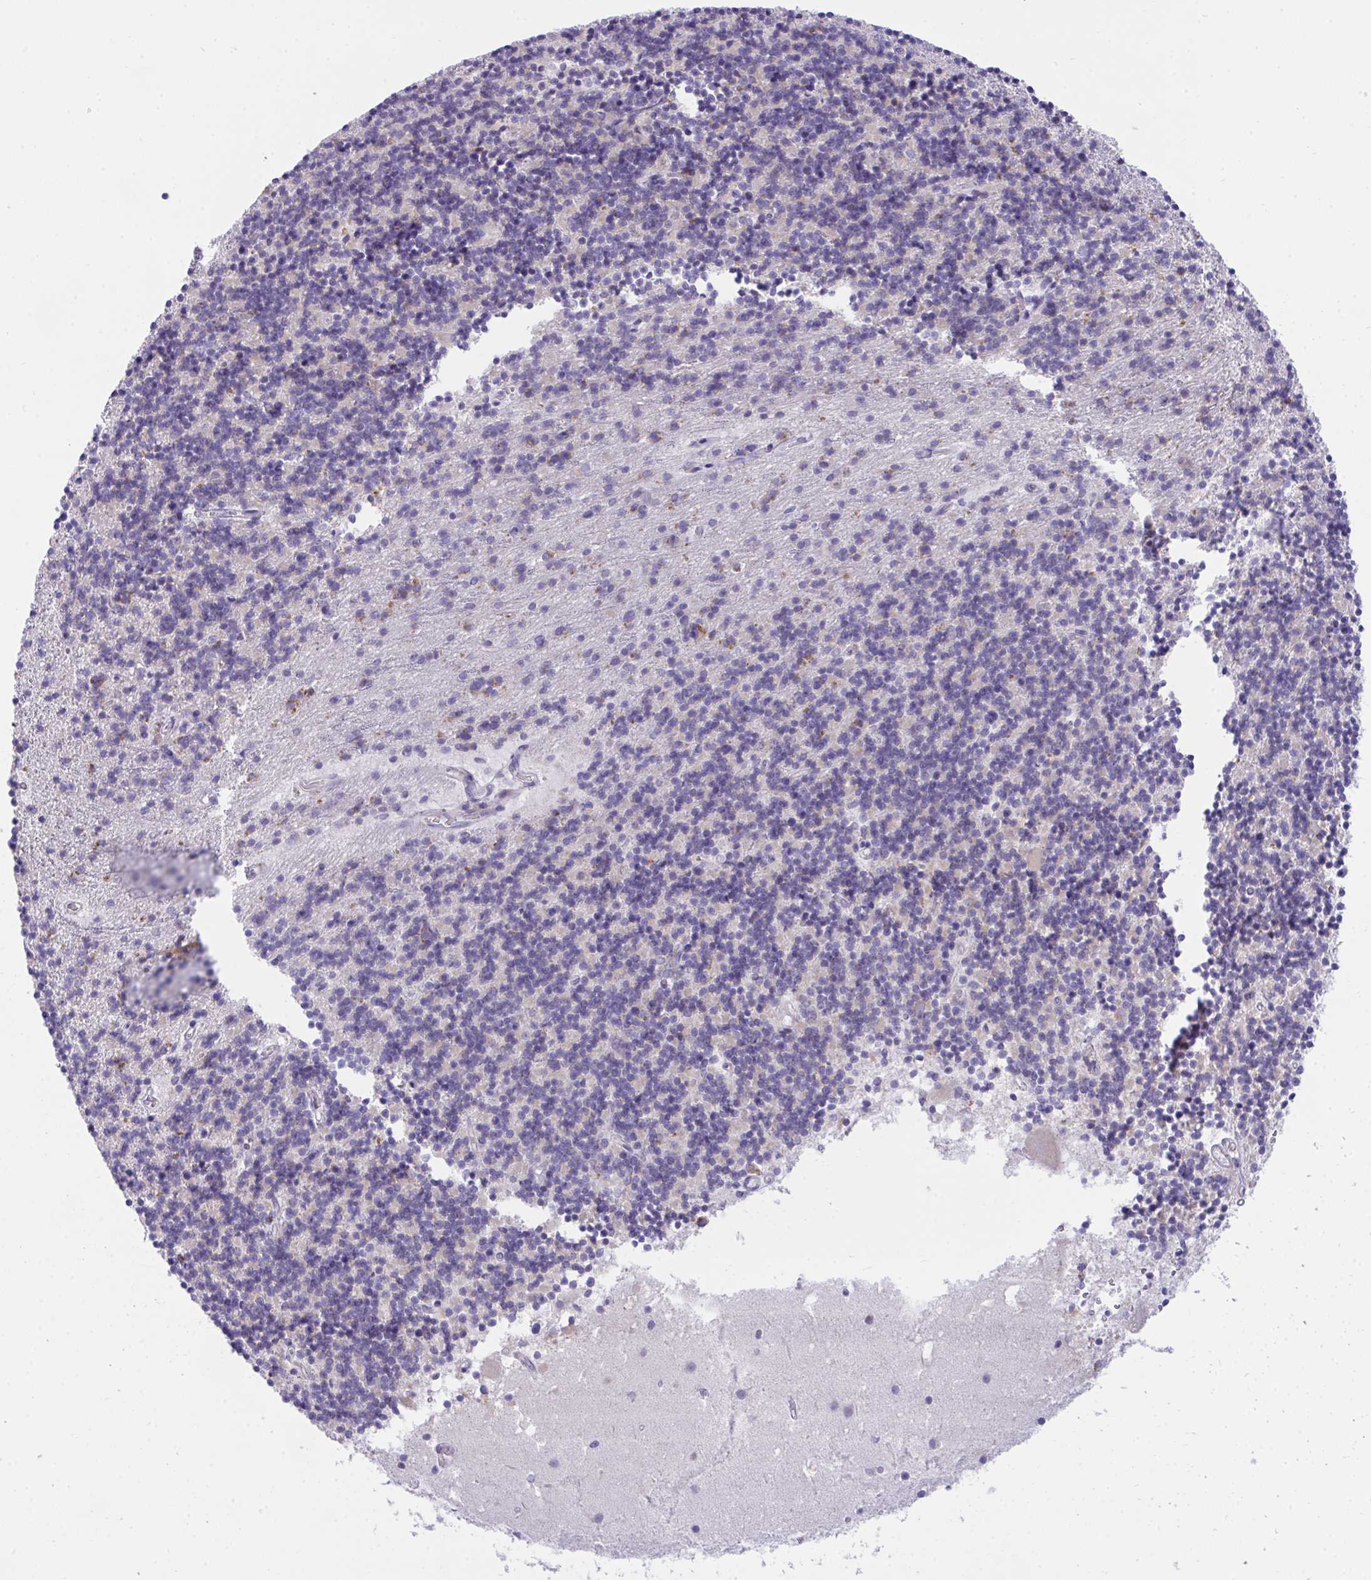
{"staining": {"intensity": "moderate", "quantity": "<25%", "location": "cytoplasmic/membranous"}, "tissue": "cerebellum", "cell_type": "Cells in granular layer", "image_type": "normal", "snomed": [{"axis": "morphology", "description": "Normal tissue, NOS"}, {"axis": "topography", "description": "Cerebellum"}], "caption": "Protein analysis of unremarkable cerebellum exhibits moderate cytoplasmic/membranous expression in about <25% of cells in granular layer.", "gene": "TMEM106B", "patient": {"sex": "male", "age": 54}}